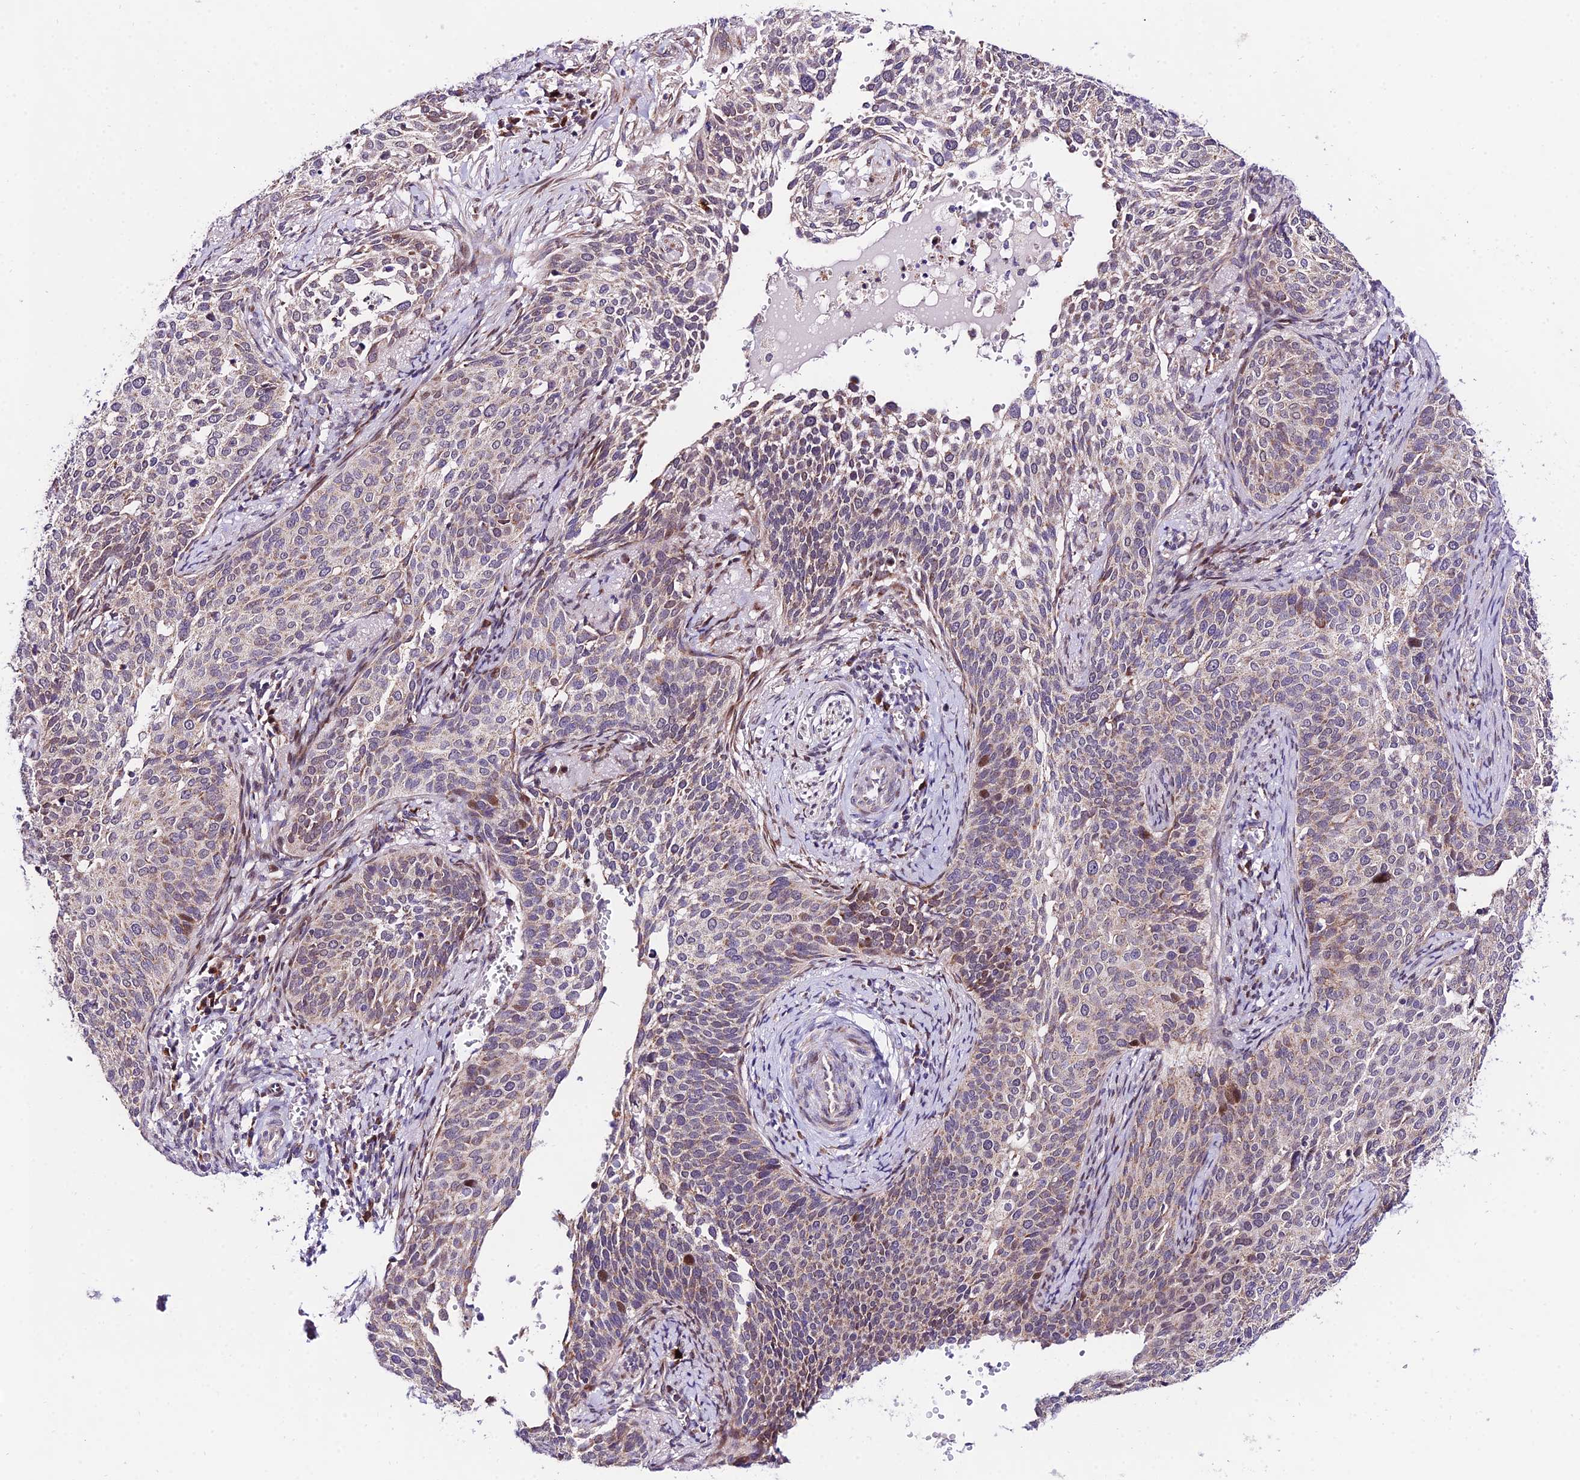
{"staining": {"intensity": "weak", "quantity": "25%-75%", "location": "cytoplasmic/membranous"}, "tissue": "cervical cancer", "cell_type": "Tumor cells", "image_type": "cancer", "snomed": [{"axis": "morphology", "description": "Squamous cell carcinoma, NOS"}, {"axis": "topography", "description": "Cervix"}], "caption": "Brown immunohistochemical staining in human cervical squamous cell carcinoma reveals weak cytoplasmic/membranous staining in about 25%-75% of tumor cells. (Stains: DAB (3,3'-diaminobenzidine) in brown, nuclei in blue, Microscopy: brightfield microscopy at high magnification).", "gene": "ATP5PB", "patient": {"sex": "female", "age": 44}}